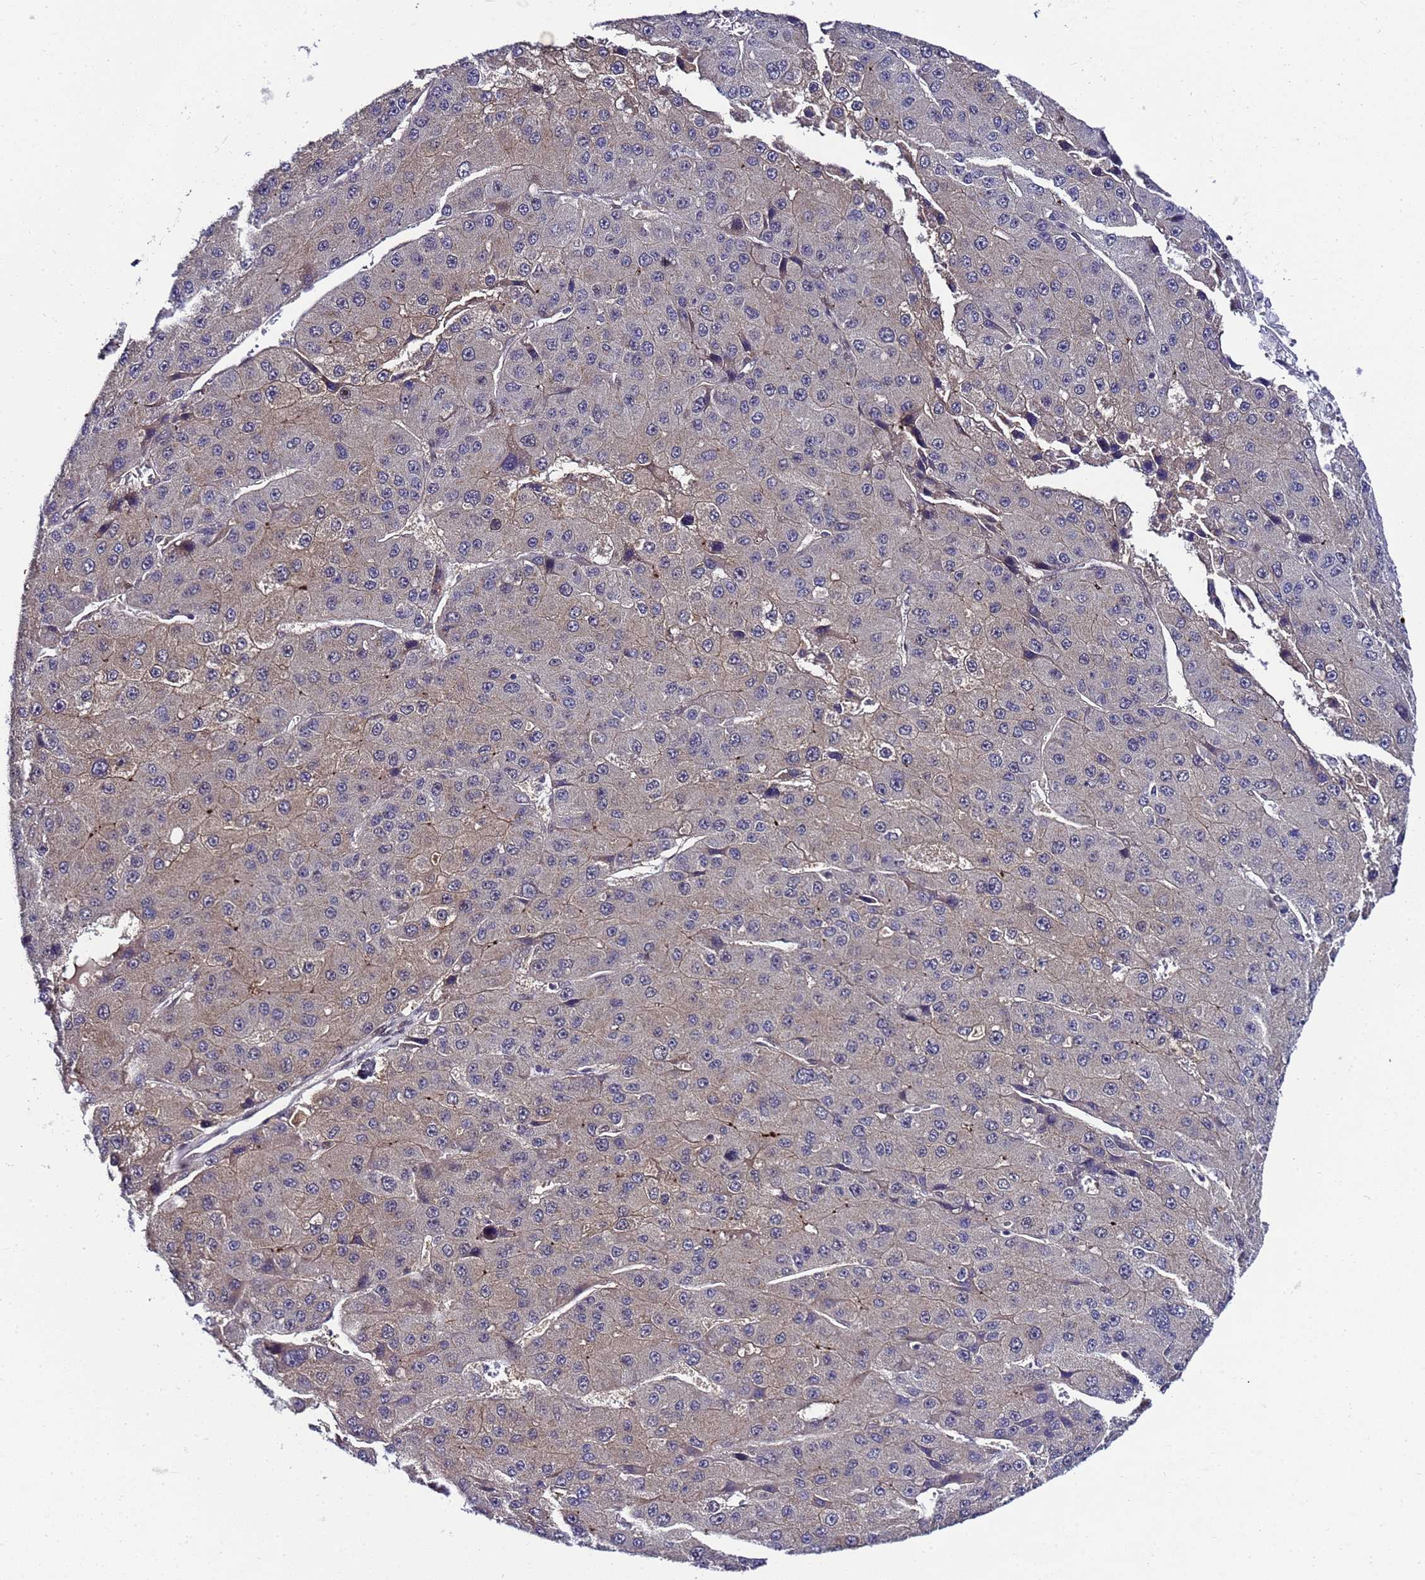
{"staining": {"intensity": "weak", "quantity": "25%-75%", "location": "cytoplasmic/membranous"}, "tissue": "liver cancer", "cell_type": "Tumor cells", "image_type": "cancer", "snomed": [{"axis": "morphology", "description": "Carcinoma, Hepatocellular, NOS"}, {"axis": "topography", "description": "Liver"}], "caption": "High-magnification brightfield microscopy of hepatocellular carcinoma (liver) stained with DAB (3,3'-diaminobenzidine) (brown) and counterstained with hematoxylin (blue). tumor cells exhibit weak cytoplasmic/membranous staining is appreciated in about25%-75% of cells.", "gene": "C19orf47", "patient": {"sex": "female", "age": 73}}